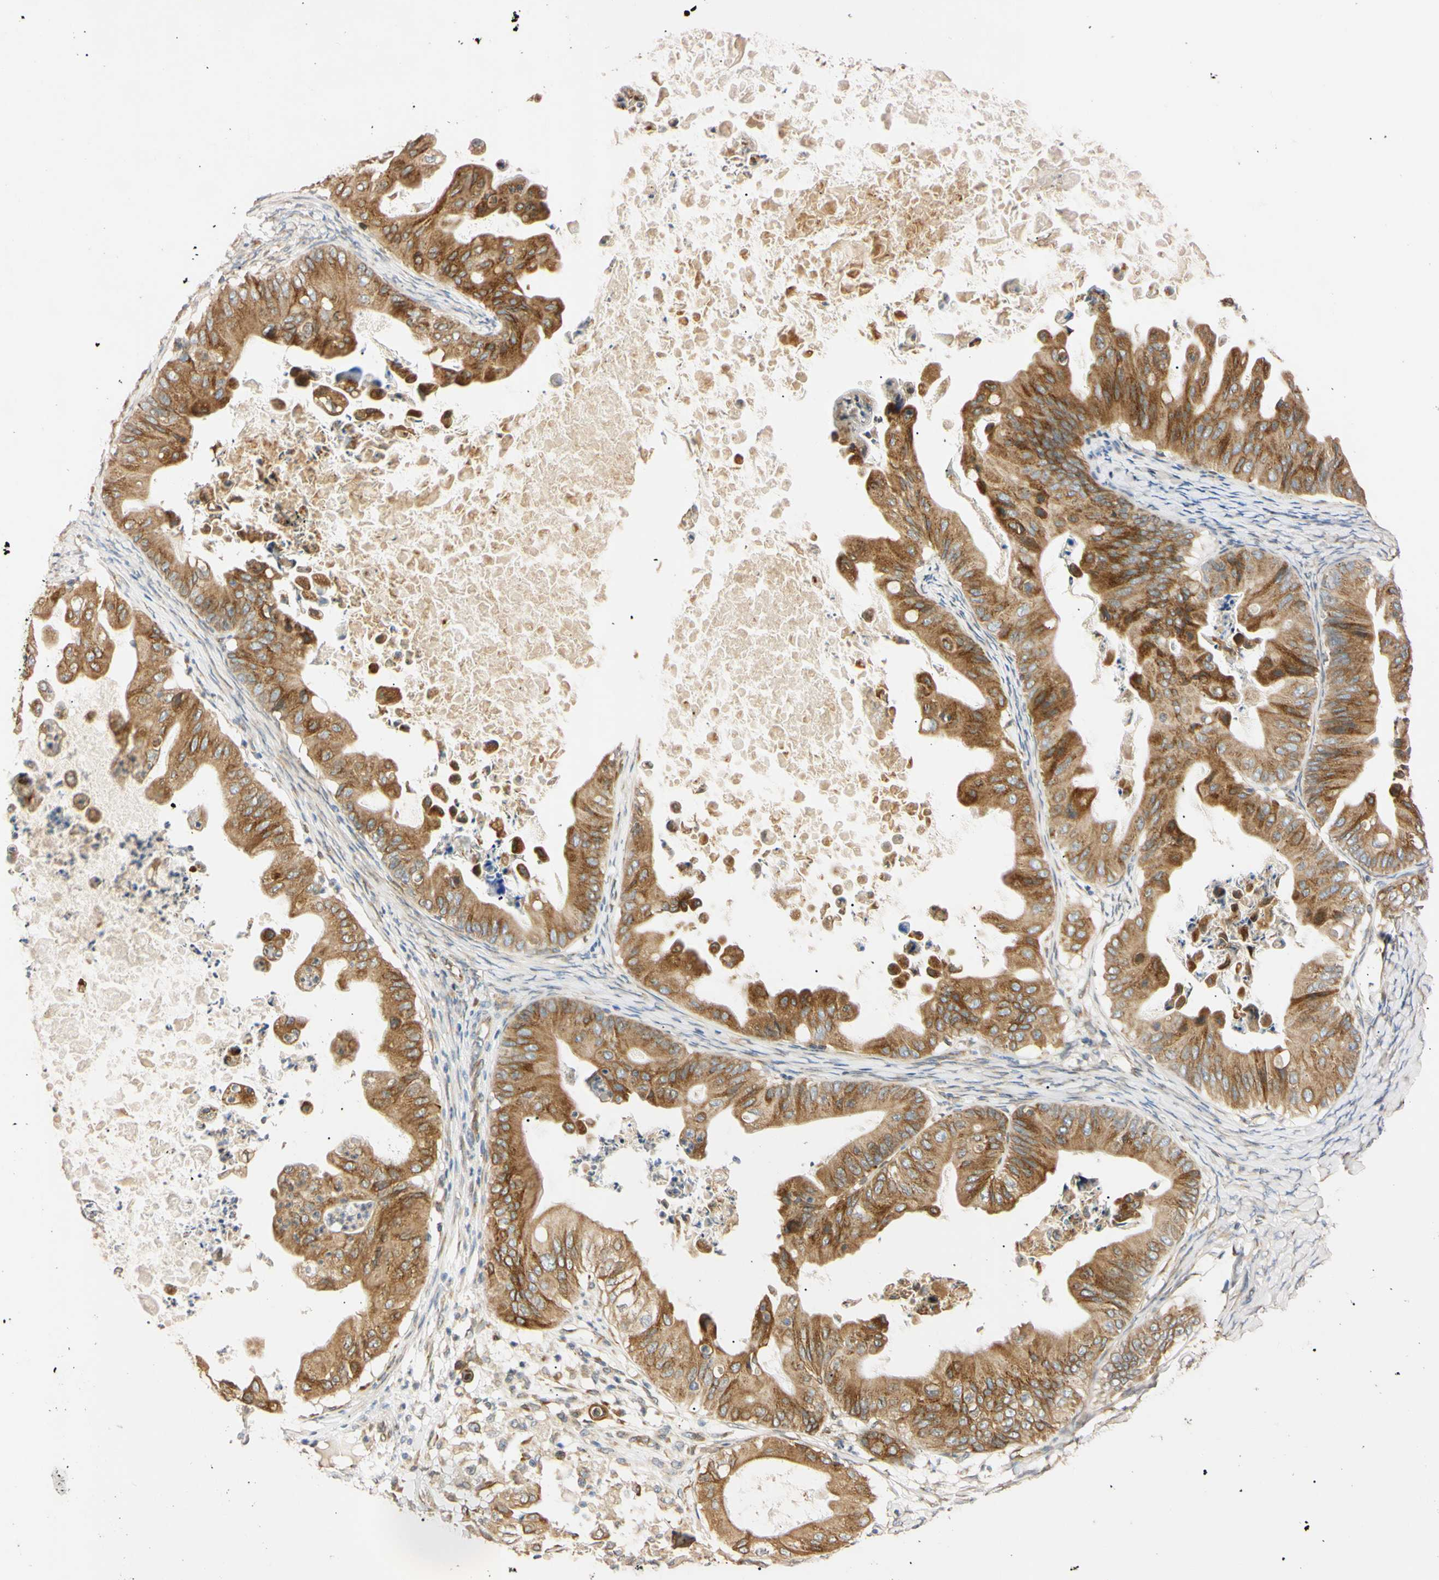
{"staining": {"intensity": "moderate", "quantity": ">75%", "location": "cytoplasmic/membranous"}, "tissue": "ovarian cancer", "cell_type": "Tumor cells", "image_type": "cancer", "snomed": [{"axis": "morphology", "description": "Cystadenocarcinoma, mucinous, NOS"}, {"axis": "topography", "description": "Ovary"}], "caption": "This is an image of immunohistochemistry staining of ovarian cancer (mucinous cystadenocarcinoma), which shows moderate expression in the cytoplasmic/membranous of tumor cells.", "gene": "IER3IP1", "patient": {"sex": "female", "age": 37}}